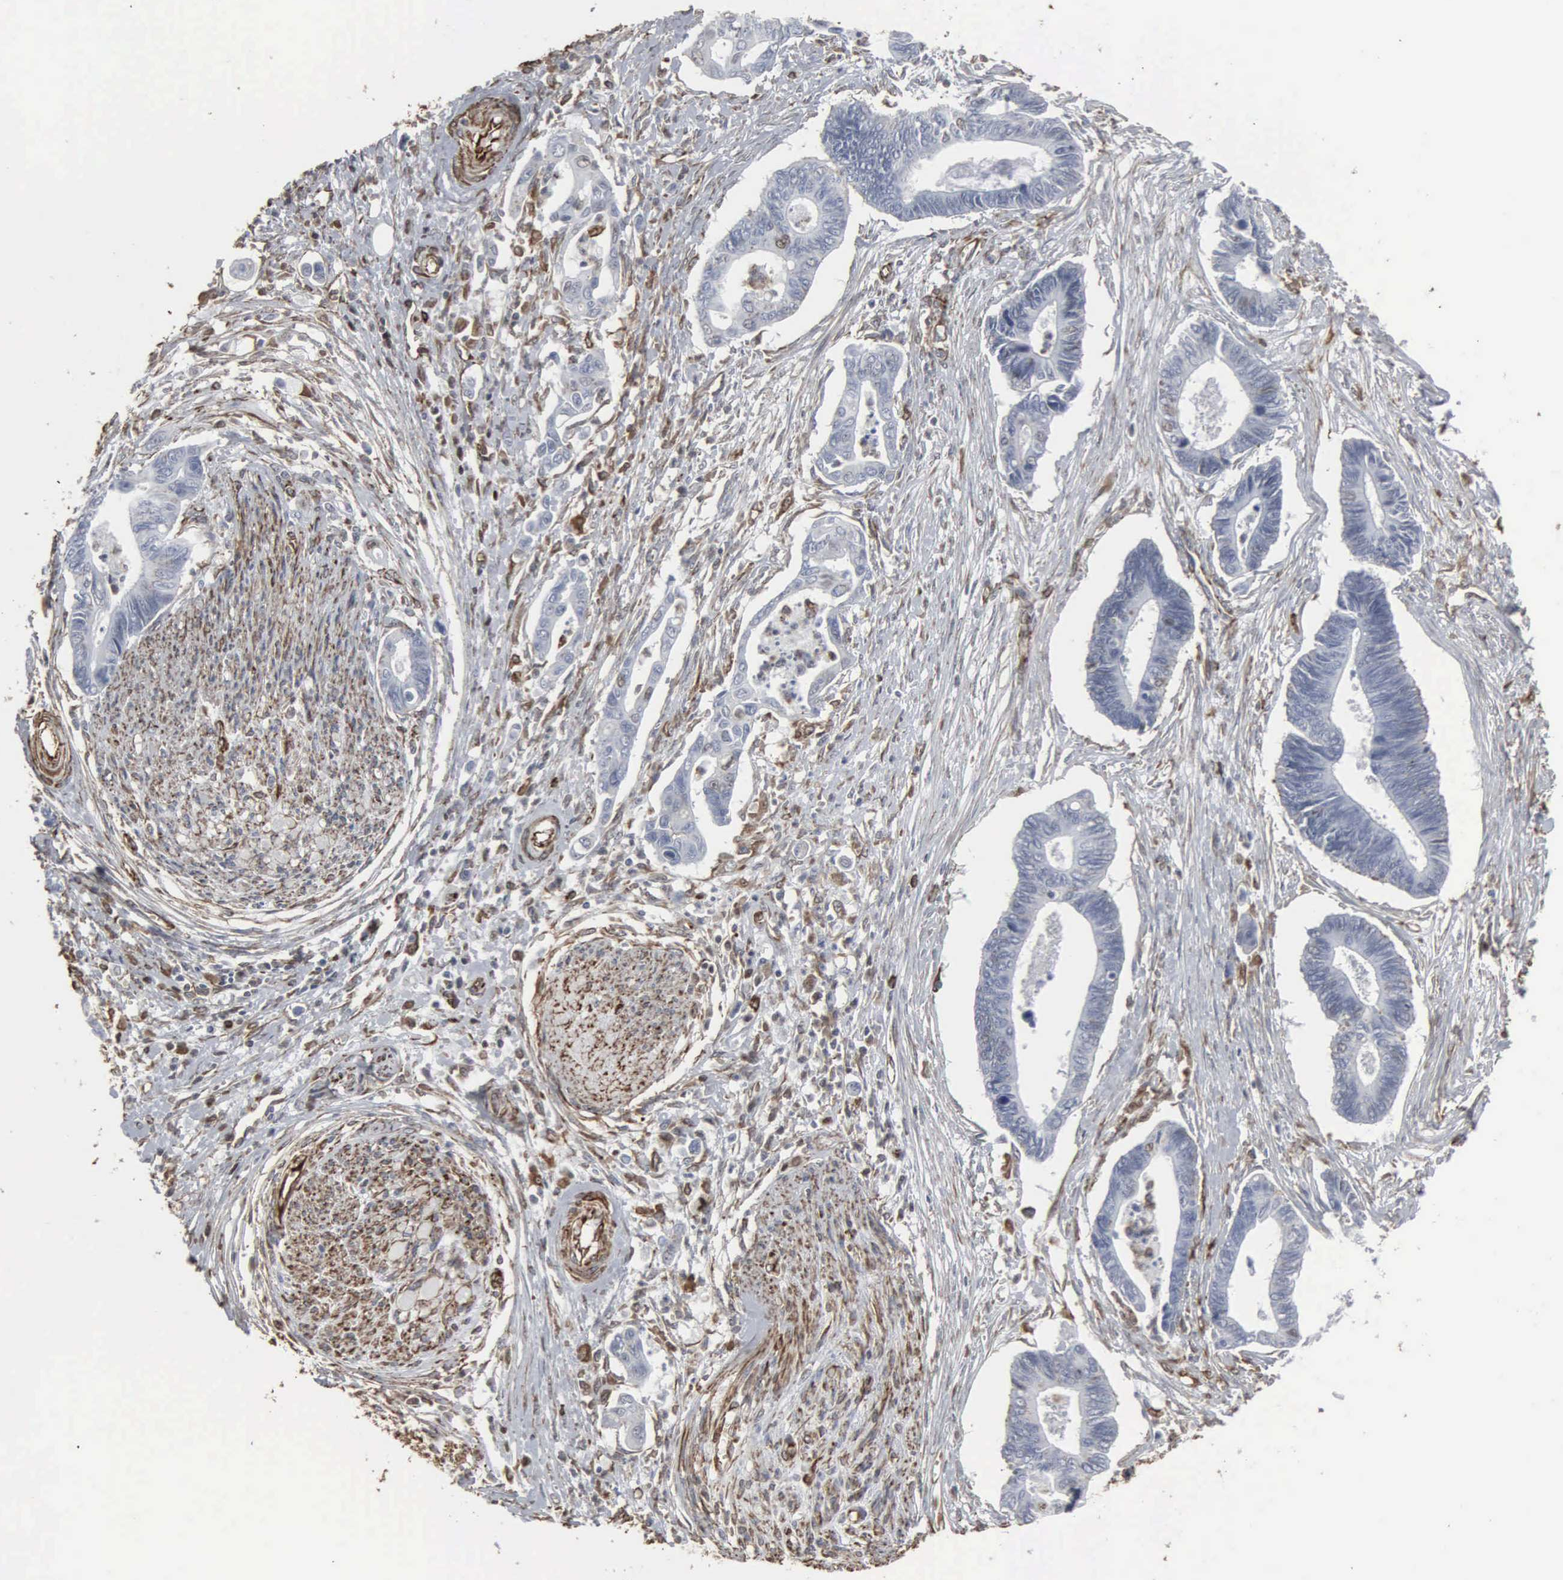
{"staining": {"intensity": "negative", "quantity": "none", "location": "none"}, "tissue": "pancreatic cancer", "cell_type": "Tumor cells", "image_type": "cancer", "snomed": [{"axis": "morphology", "description": "Adenocarcinoma, NOS"}, {"axis": "topography", "description": "Pancreas"}], "caption": "DAB immunohistochemical staining of human pancreatic cancer shows no significant expression in tumor cells.", "gene": "CCNE1", "patient": {"sex": "female", "age": 70}}